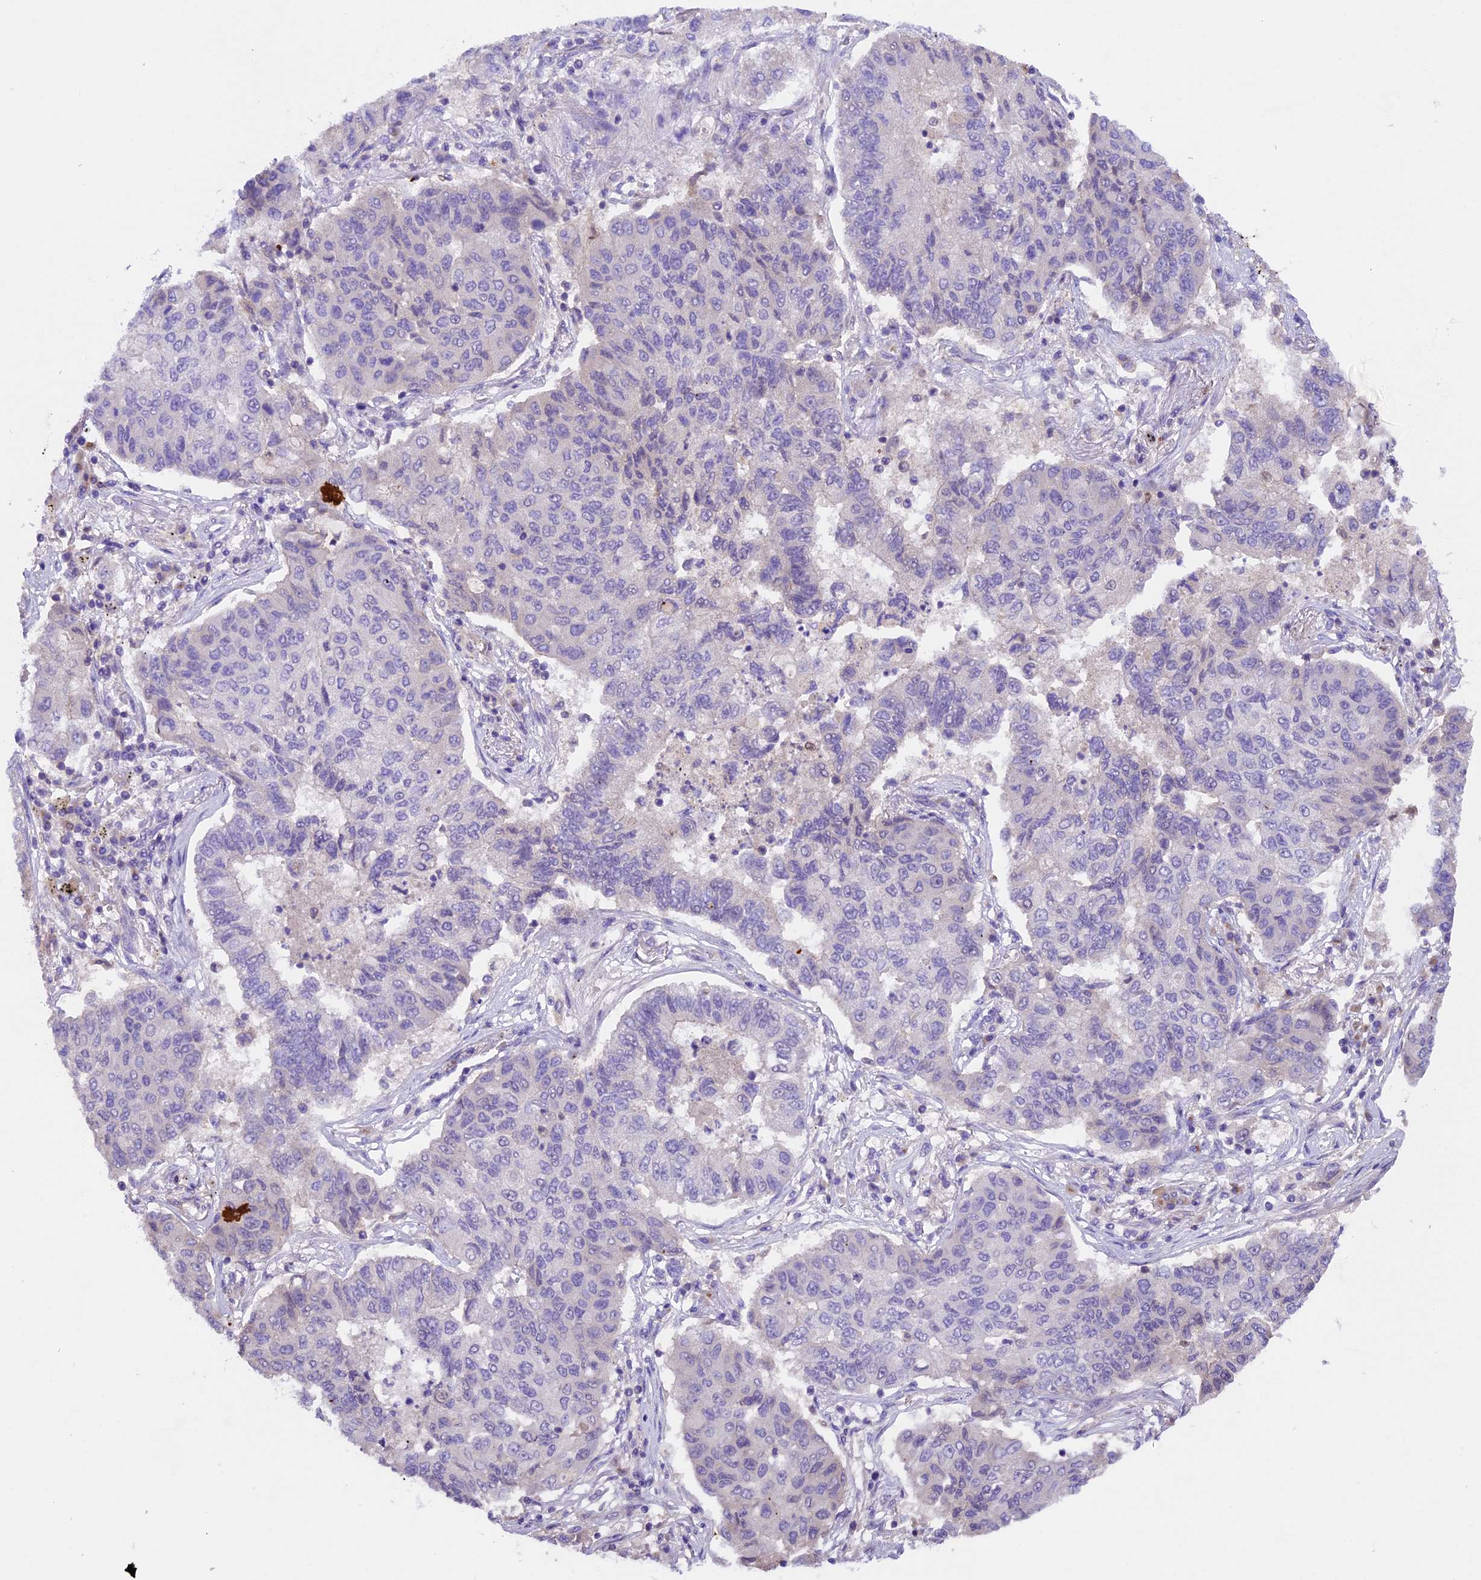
{"staining": {"intensity": "negative", "quantity": "none", "location": "none"}, "tissue": "lung cancer", "cell_type": "Tumor cells", "image_type": "cancer", "snomed": [{"axis": "morphology", "description": "Squamous cell carcinoma, NOS"}, {"axis": "topography", "description": "Lung"}], "caption": "Micrograph shows no significant protein positivity in tumor cells of lung cancer (squamous cell carcinoma).", "gene": "TBC1D1", "patient": {"sex": "male", "age": 74}}